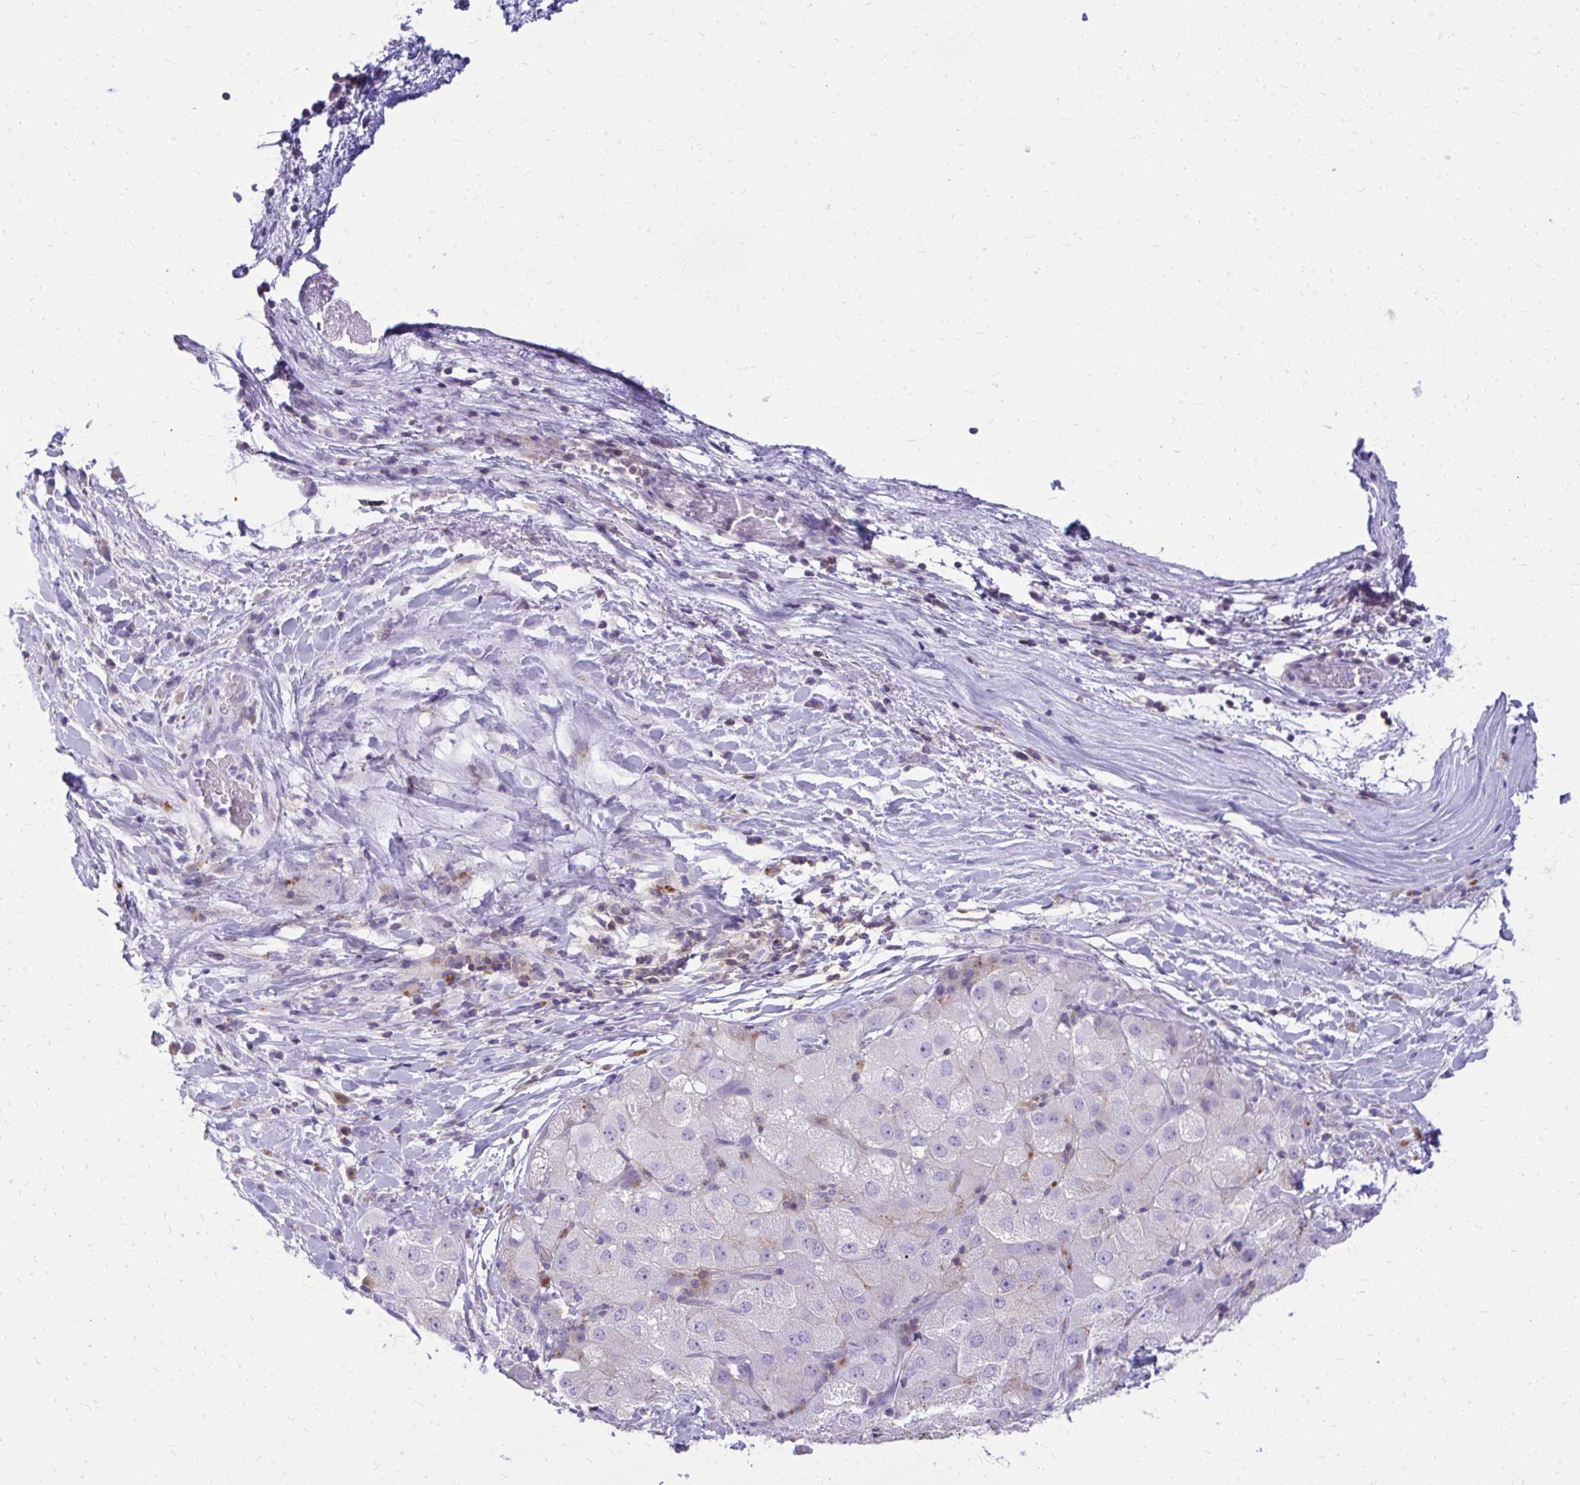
{"staining": {"intensity": "negative", "quantity": "none", "location": "none"}, "tissue": "liver cancer", "cell_type": "Tumor cells", "image_type": "cancer", "snomed": [{"axis": "morphology", "description": "Carcinoma, Hepatocellular, NOS"}, {"axis": "topography", "description": "Liver"}], "caption": "Immunohistochemical staining of human hepatocellular carcinoma (liver) displays no significant positivity in tumor cells. The staining is performed using DAB brown chromogen with nuclei counter-stained in using hematoxylin.", "gene": "GPRIN3", "patient": {"sex": "male", "age": 80}}